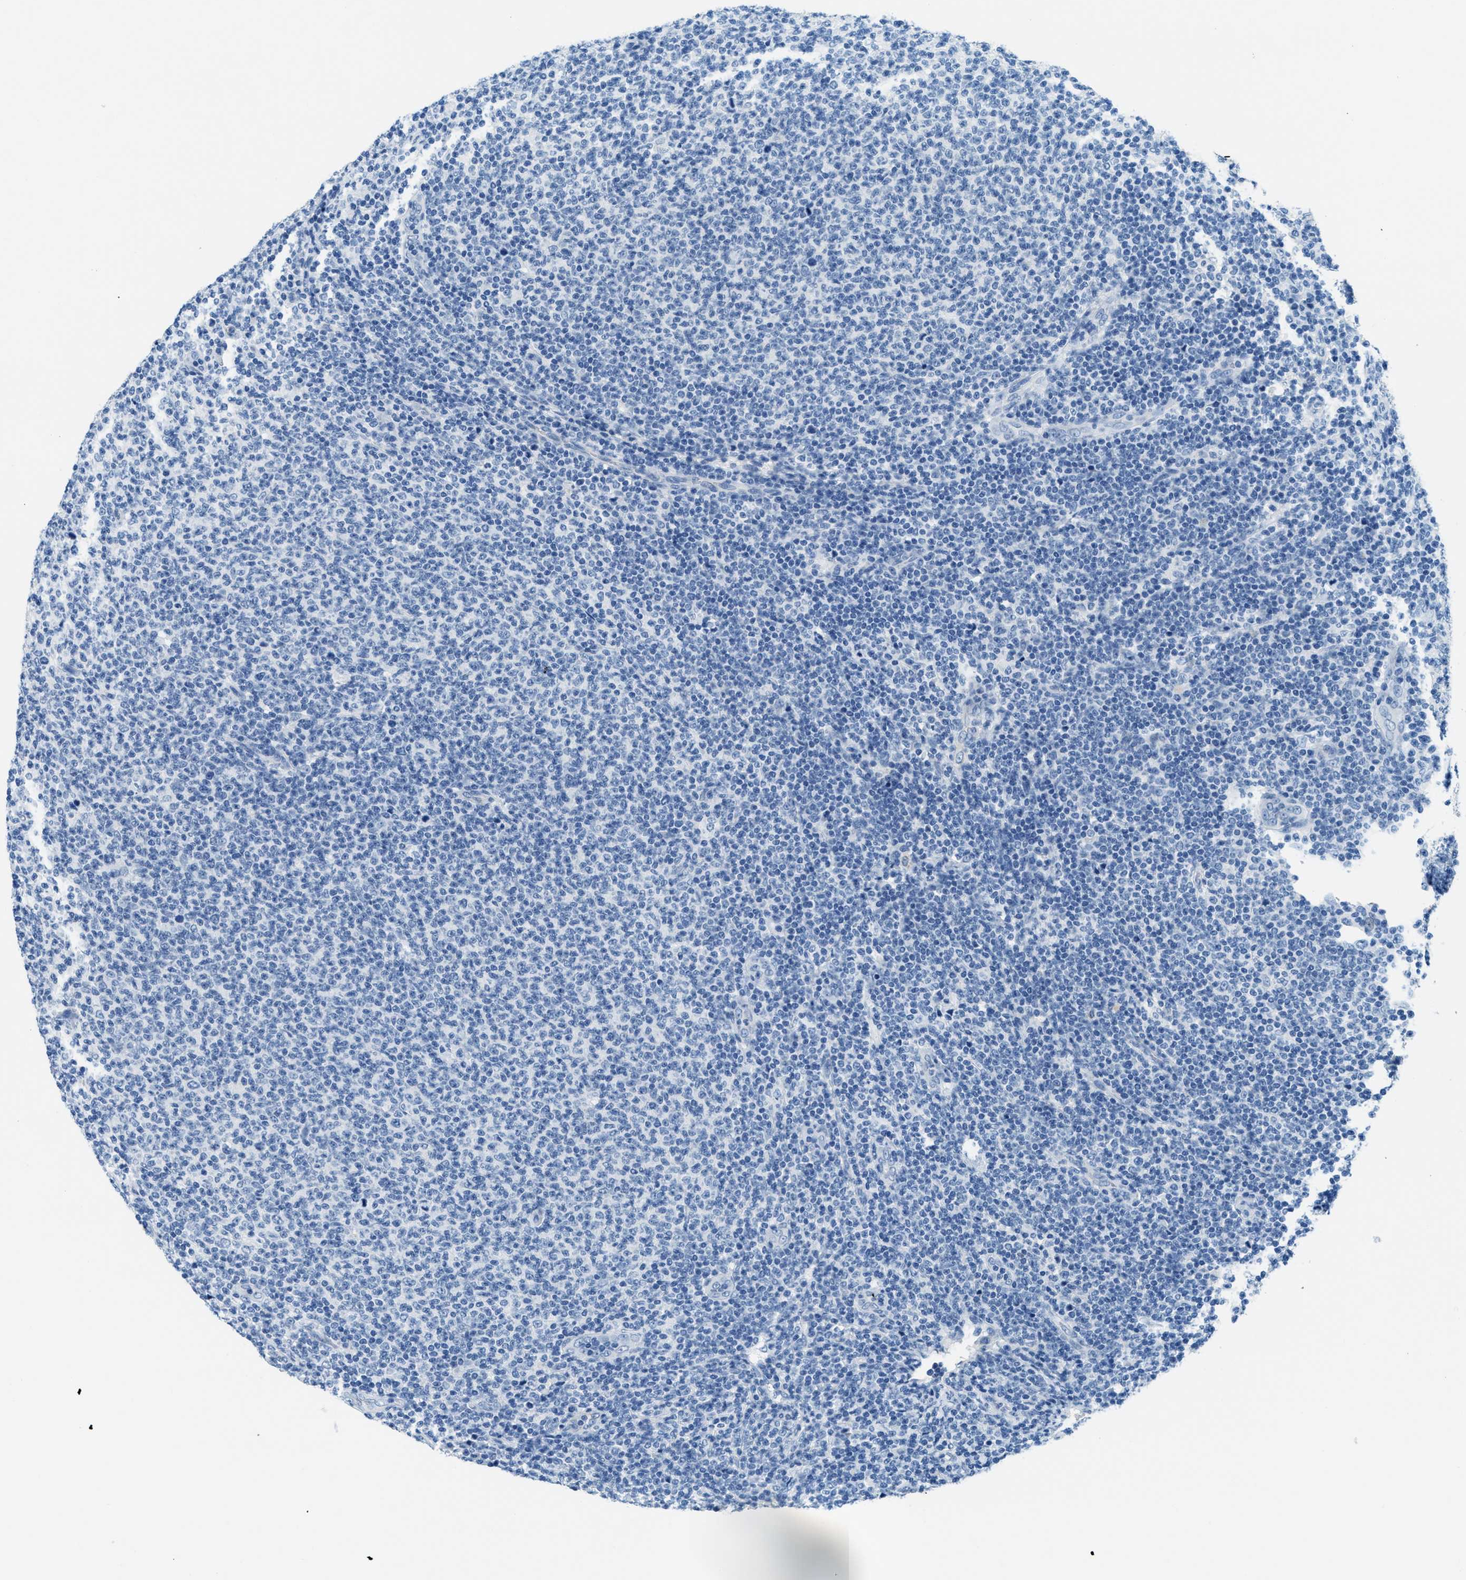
{"staining": {"intensity": "negative", "quantity": "none", "location": "none"}, "tissue": "lymphoma", "cell_type": "Tumor cells", "image_type": "cancer", "snomed": [{"axis": "morphology", "description": "Malignant lymphoma, non-Hodgkin's type, Low grade"}, {"axis": "topography", "description": "Lymph node"}], "caption": "The micrograph reveals no staining of tumor cells in lymphoma.", "gene": "A2M", "patient": {"sex": "male", "age": 66}}